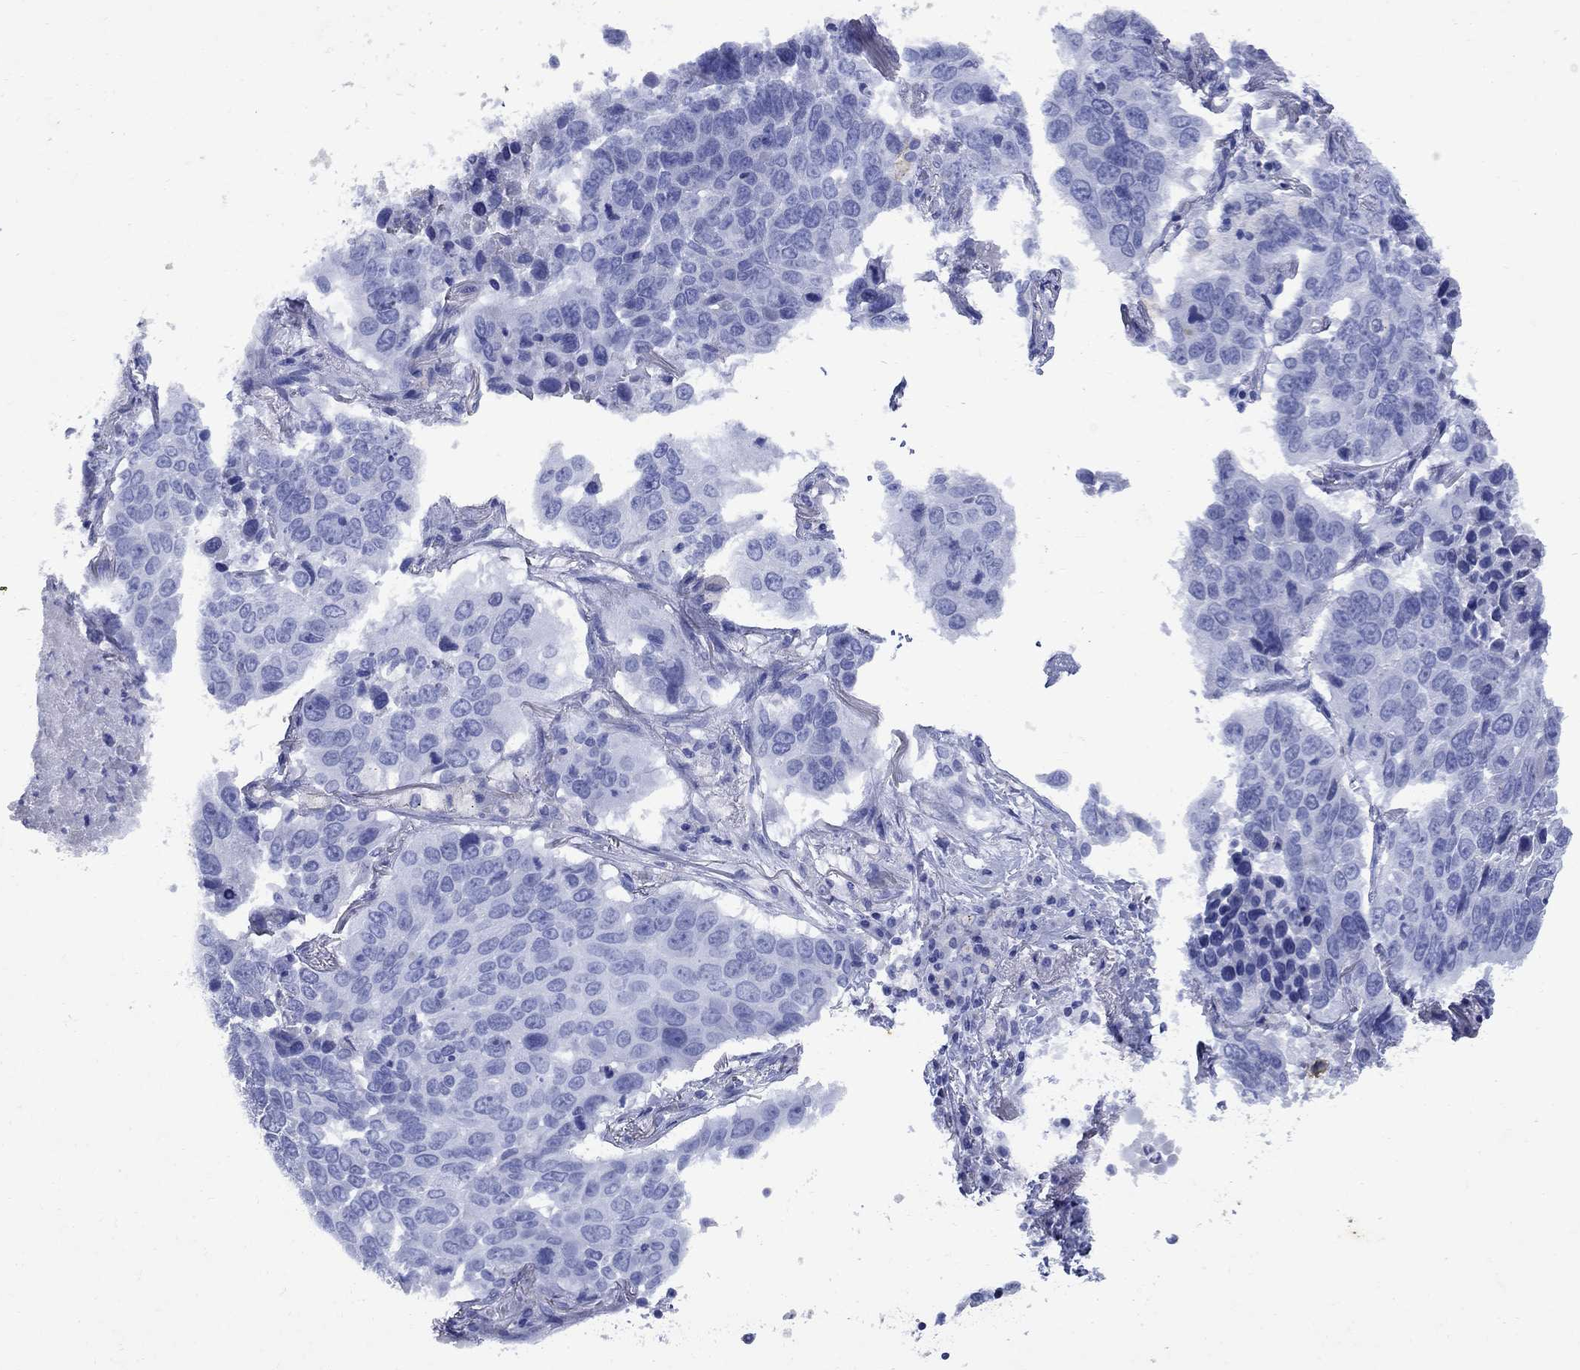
{"staining": {"intensity": "negative", "quantity": "none", "location": "none"}, "tissue": "lung cancer", "cell_type": "Tumor cells", "image_type": "cancer", "snomed": [{"axis": "morphology", "description": "Normal tissue, NOS"}, {"axis": "morphology", "description": "Squamous cell carcinoma, NOS"}, {"axis": "topography", "description": "Bronchus"}, {"axis": "topography", "description": "Lung"}], "caption": "There is no significant positivity in tumor cells of lung squamous cell carcinoma.", "gene": "CD1A", "patient": {"sex": "male", "age": 64}}